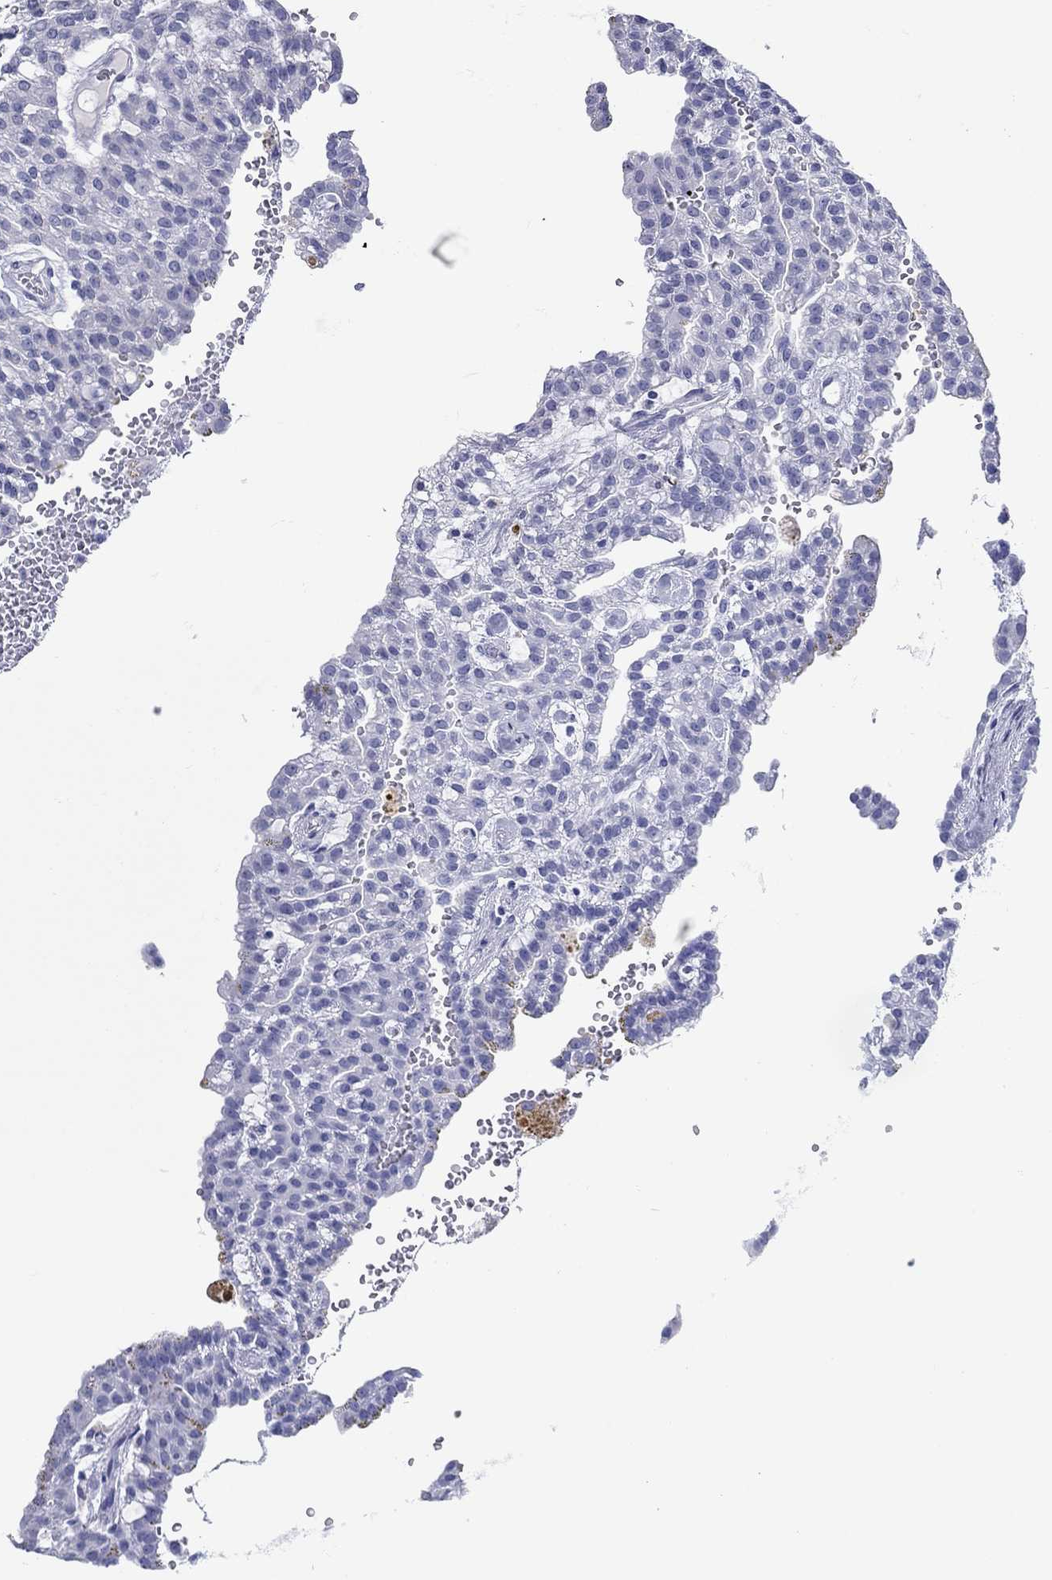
{"staining": {"intensity": "negative", "quantity": "none", "location": "none"}, "tissue": "renal cancer", "cell_type": "Tumor cells", "image_type": "cancer", "snomed": [{"axis": "morphology", "description": "Adenocarcinoma, NOS"}, {"axis": "topography", "description": "Kidney"}], "caption": "Image shows no protein staining in tumor cells of adenocarcinoma (renal) tissue.", "gene": "ATP4A", "patient": {"sex": "male", "age": 63}}